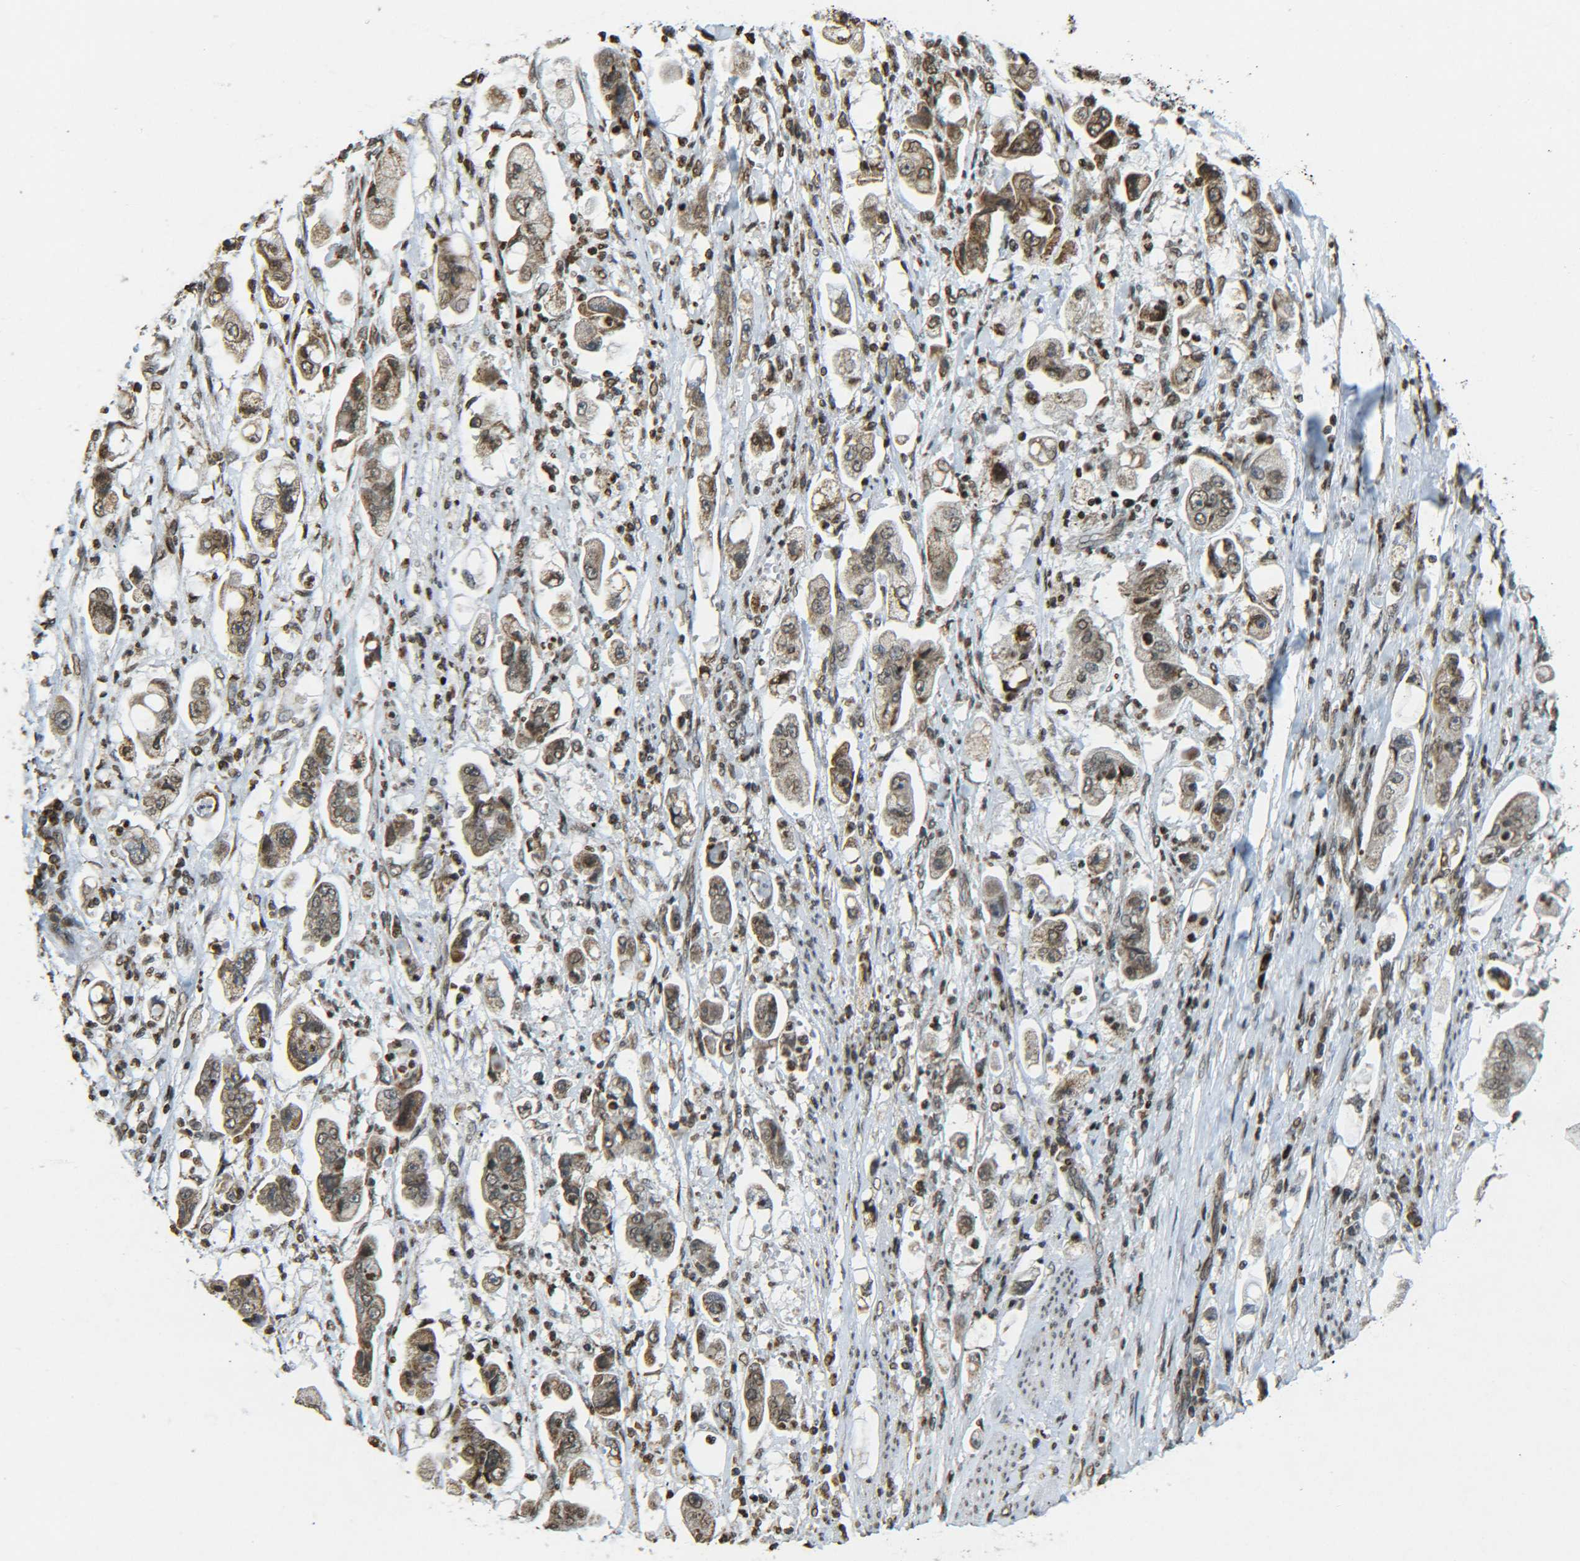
{"staining": {"intensity": "moderate", "quantity": ">75%", "location": "cytoplasmic/membranous,nuclear"}, "tissue": "stomach cancer", "cell_type": "Tumor cells", "image_type": "cancer", "snomed": [{"axis": "morphology", "description": "Adenocarcinoma, NOS"}, {"axis": "topography", "description": "Stomach"}], "caption": "High-magnification brightfield microscopy of adenocarcinoma (stomach) stained with DAB (3,3'-diaminobenzidine) (brown) and counterstained with hematoxylin (blue). tumor cells exhibit moderate cytoplasmic/membranous and nuclear positivity is appreciated in about>75% of cells.", "gene": "NEUROG2", "patient": {"sex": "male", "age": 62}}